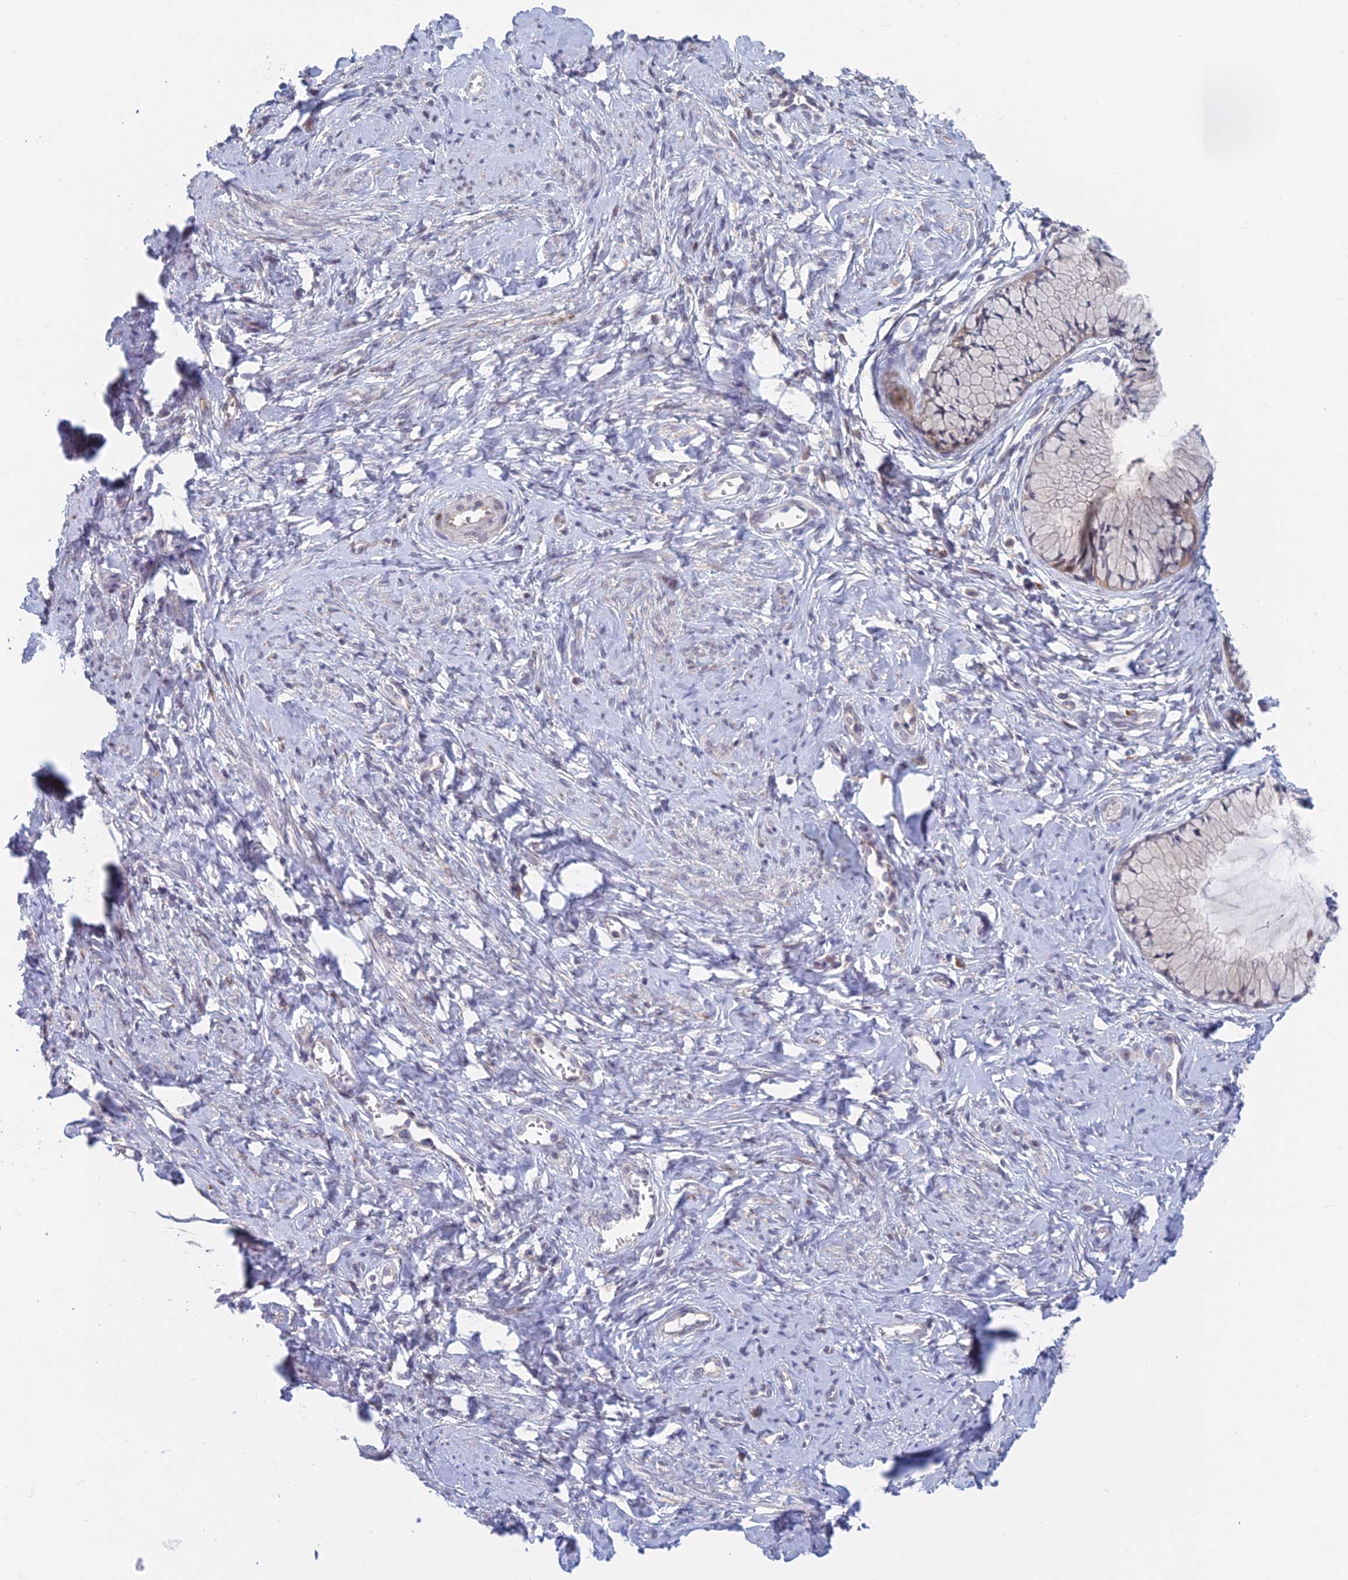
{"staining": {"intensity": "negative", "quantity": "none", "location": "none"}, "tissue": "cervix", "cell_type": "Glandular cells", "image_type": "normal", "snomed": [{"axis": "morphology", "description": "Normal tissue, NOS"}, {"axis": "topography", "description": "Cervix"}], "caption": "Immunohistochemical staining of normal human cervix reveals no significant expression in glandular cells. (DAB (3,3'-diaminobenzidine) immunohistochemistry (IHC), high magnification).", "gene": "PPP1R26", "patient": {"sex": "female", "age": 42}}